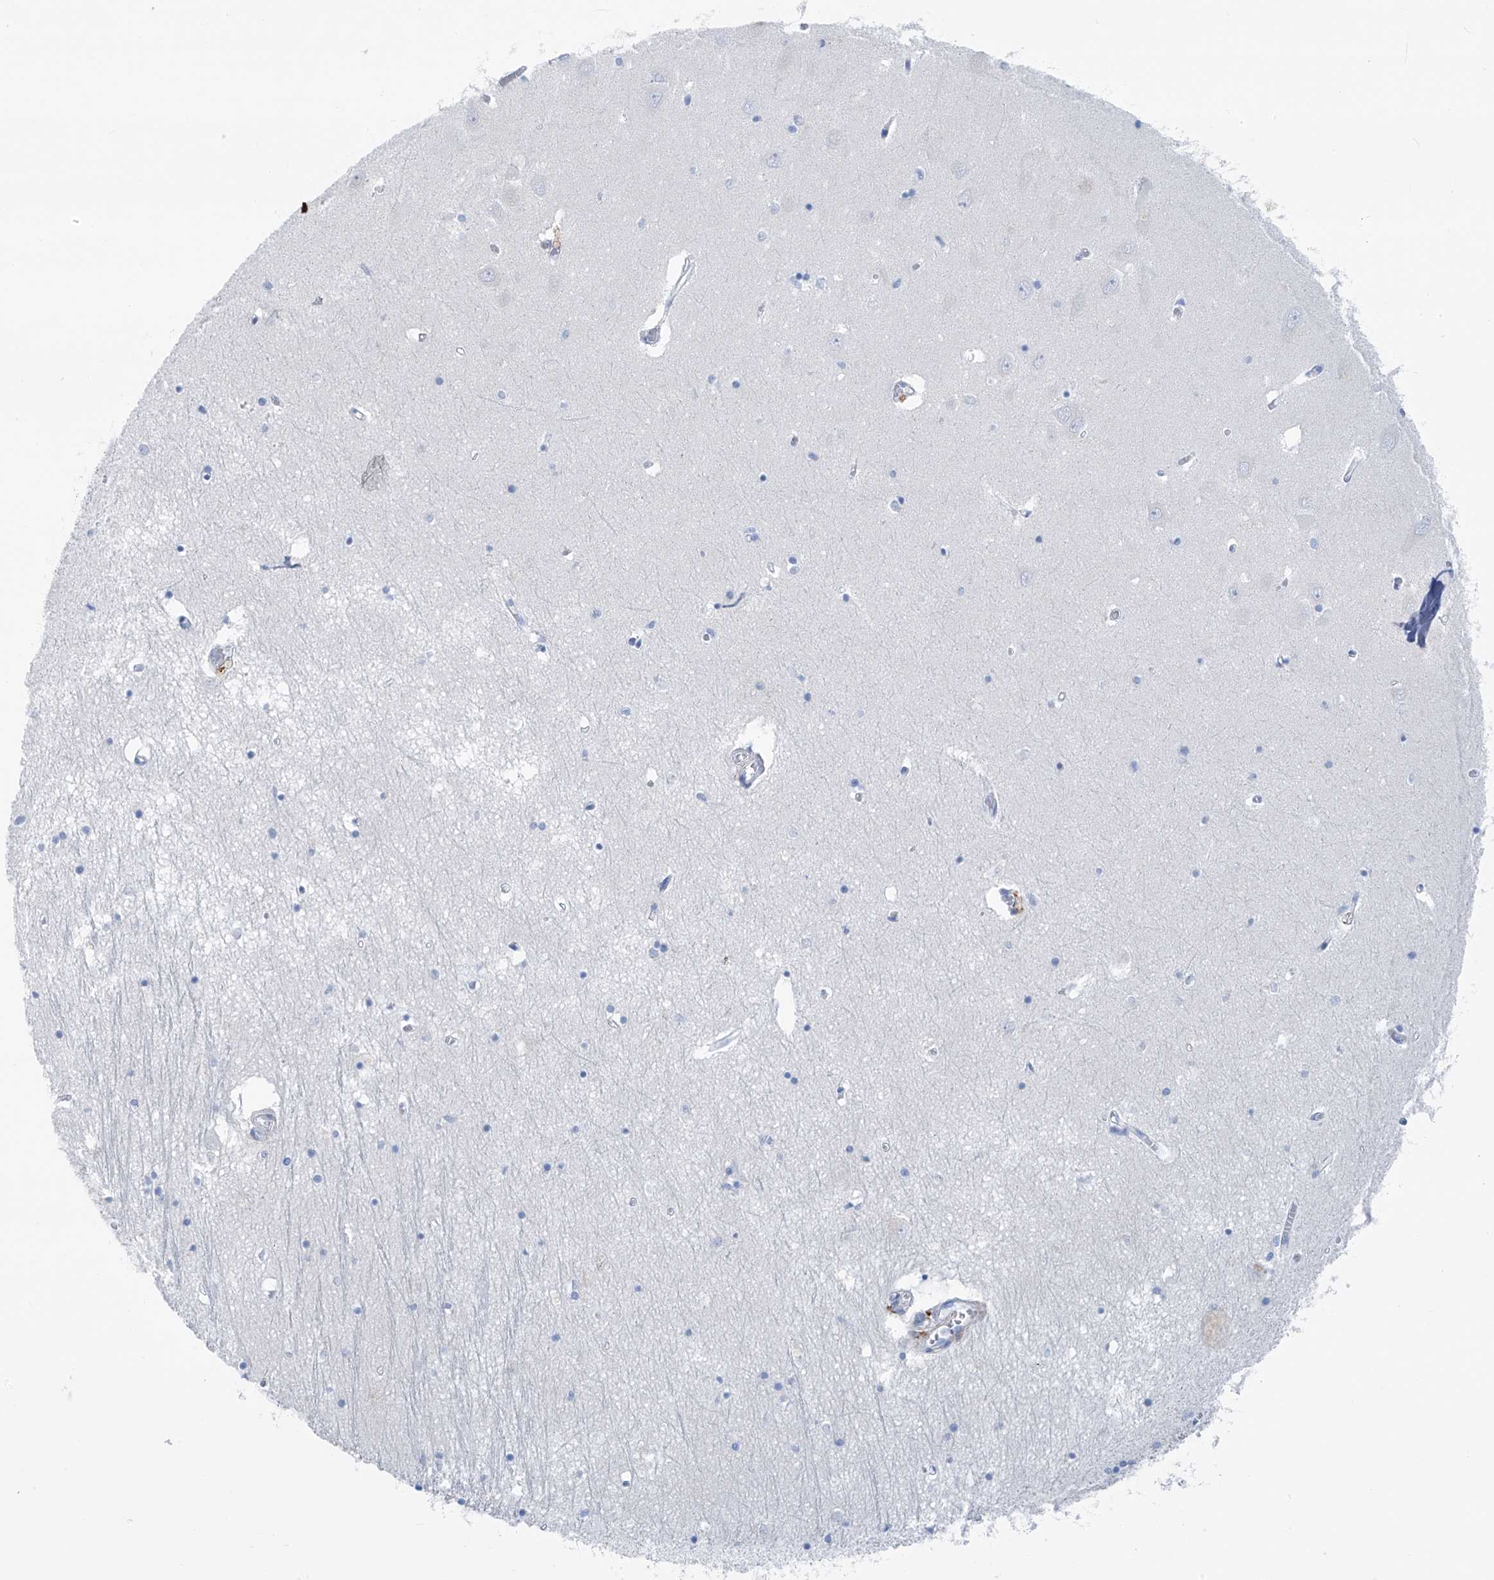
{"staining": {"intensity": "negative", "quantity": "none", "location": "none"}, "tissue": "hippocampus", "cell_type": "Glial cells", "image_type": "normal", "snomed": [{"axis": "morphology", "description": "Normal tissue, NOS"}, {"axis": "topography", "description": "Hippocampus"}], "caption": "Immunohistochemical staining of normal human hippocampus displays no significant expression in glial cells.", "gene": "GLMP", "patient": {"sex": "male", "age": 70}}